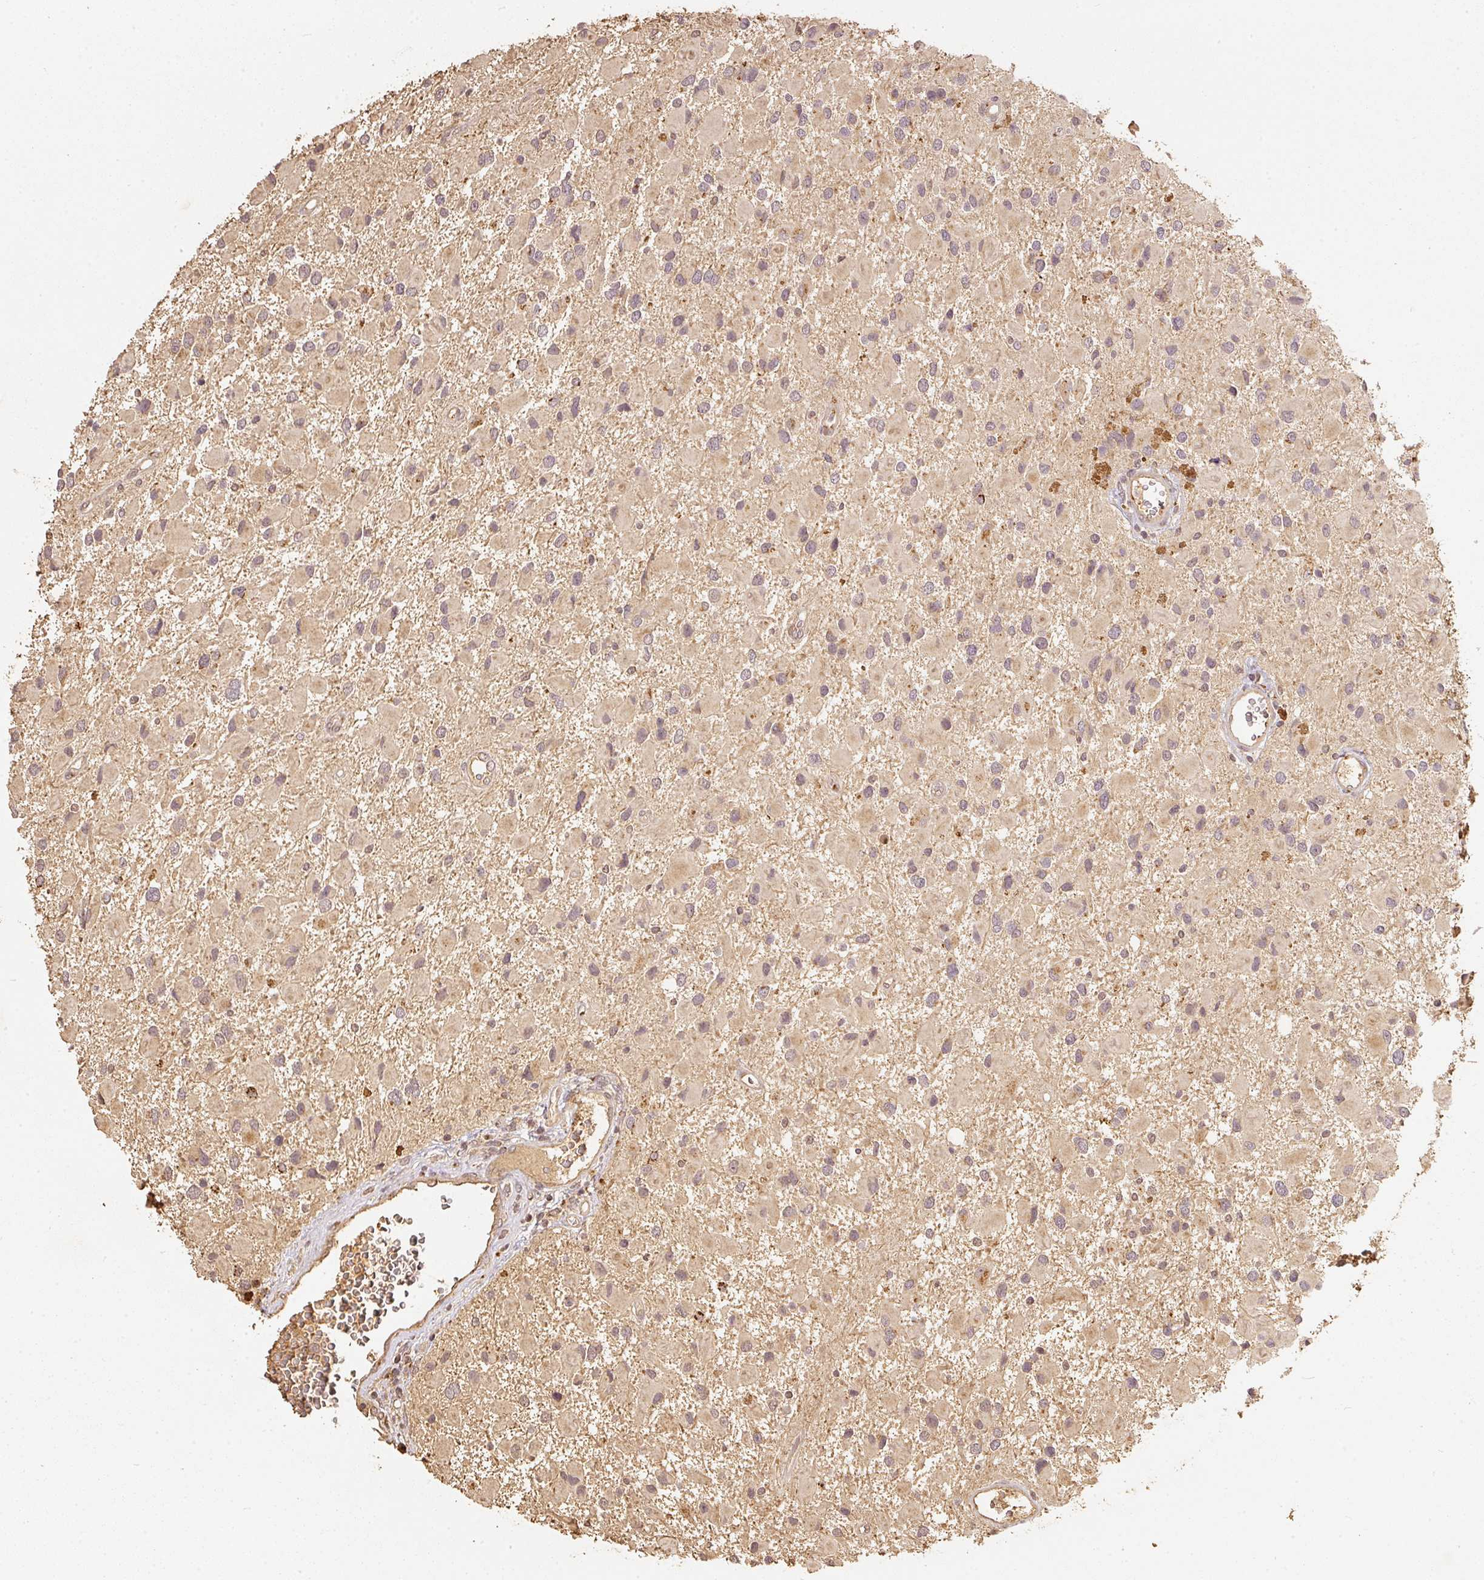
{"staining": {"intensity": "weak", "quantity": ">75%", "location": "cytoplasmic/membranous"}, "tissue": "glioma", "cell_type": "Tumor cells", "image_type": "cancer", "snomed": [{"axis": "morphology", "description": "Glioma, malignant, High grade"}, {"axis": "topography", "description": "Brain"}], "caption": "Glioma stained with immunohistochemistry (IHC) shows weak cytoplasmic/membranous positivity in approximately >75% of tumor cells.", "gene": "FUT8", "patient": {"sex": "male", "age": 53}}